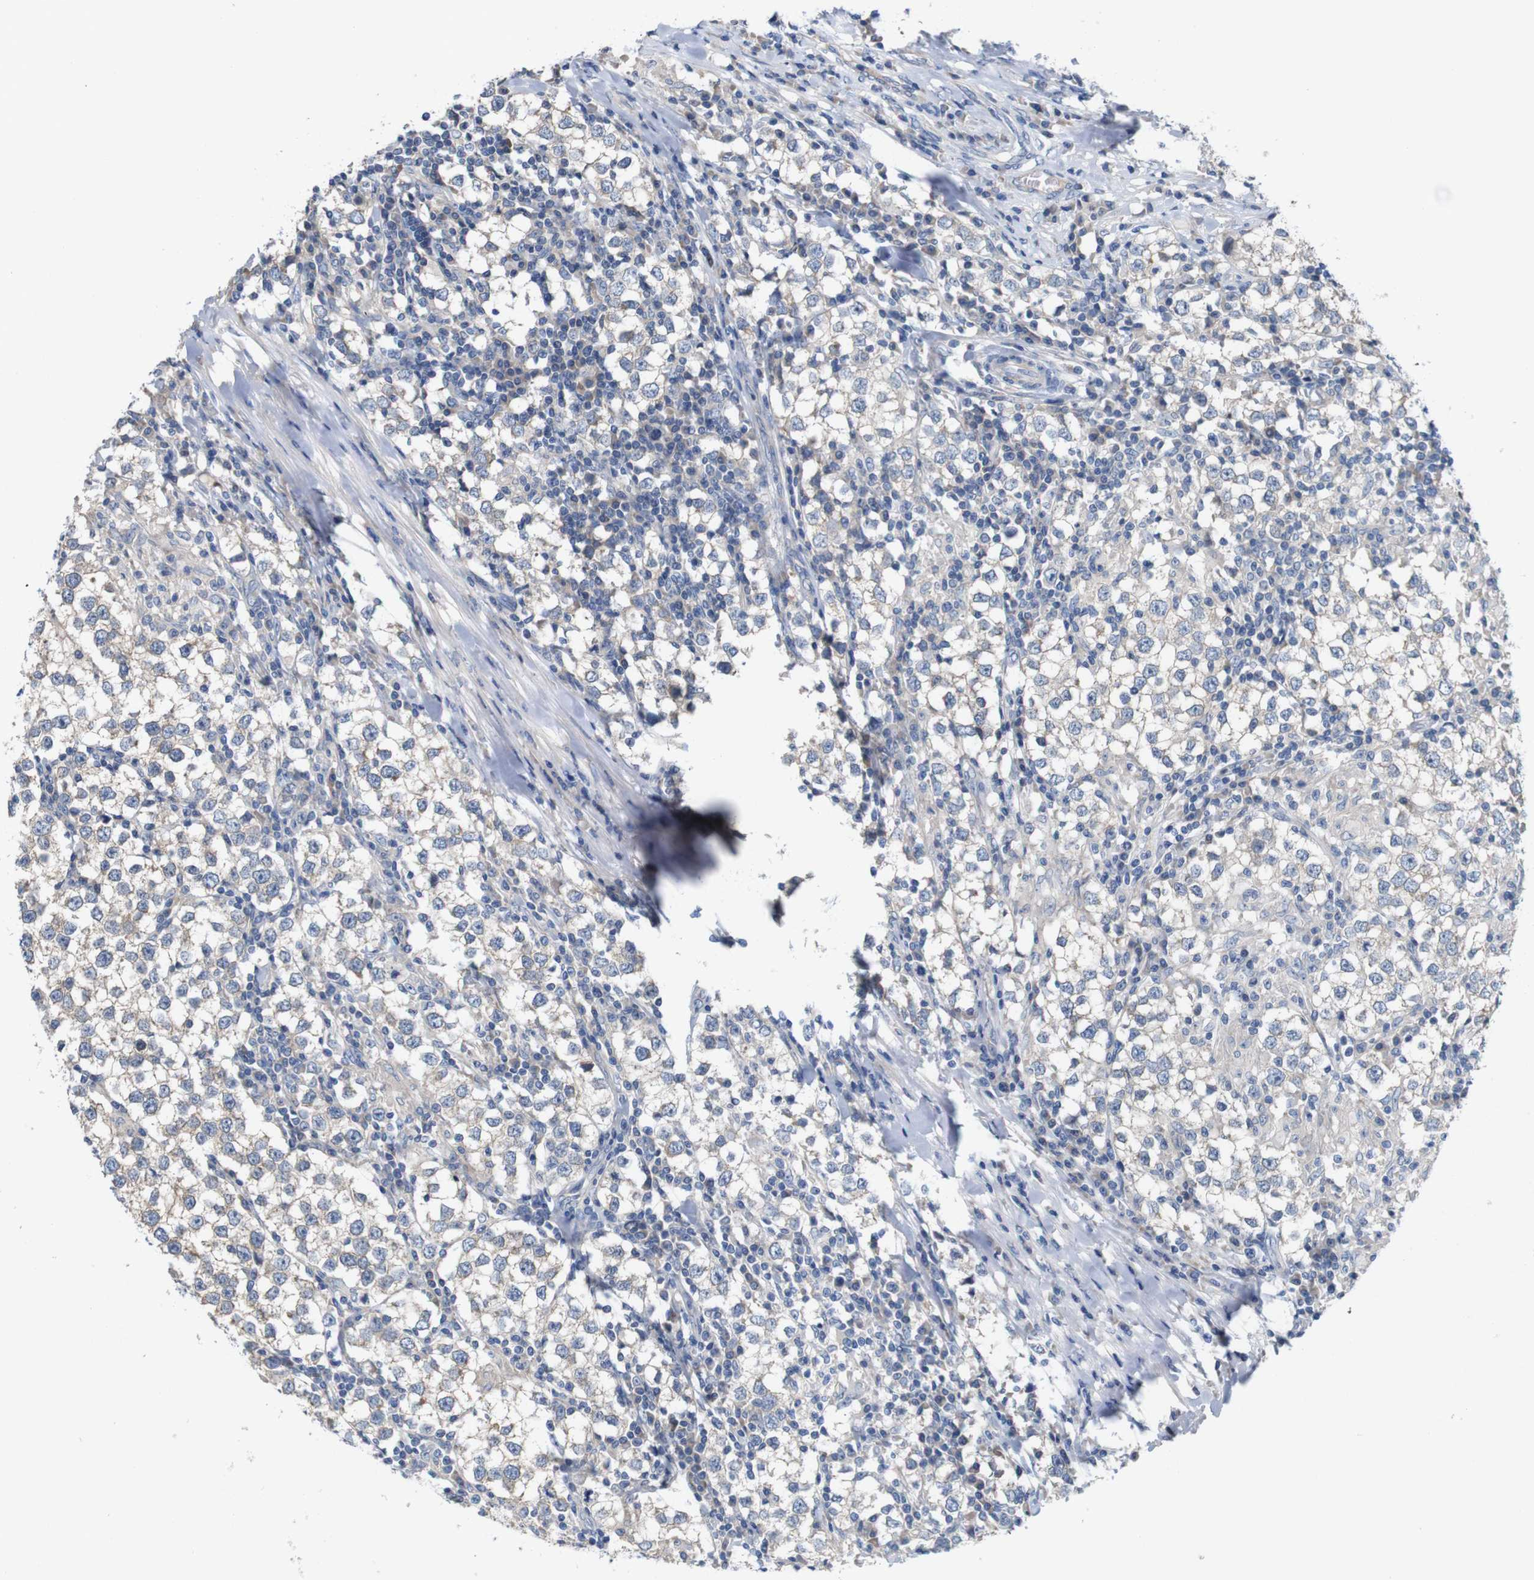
{"staining": {"intensity": "negative", "quantity": "none", "location": "none"}, "tissue": "testis cancer", "cell_type": "Tumor cells", "image_type": "cancer", "snomed": [{"axis": "morphology", "description": "Seminoma, NOS"}, {"axis": "morphology", "description": "Carcinoma, Embryonal, NOS"}, {"axis": "topography", "description": "Testis"}], "caption": "This is an immunohistochemistry (IHC) histopathology image of testis cancer. There is no staining in tumor cells.", "gene": "MYEOV", "patient": {"sex": "male", "age": 36}}